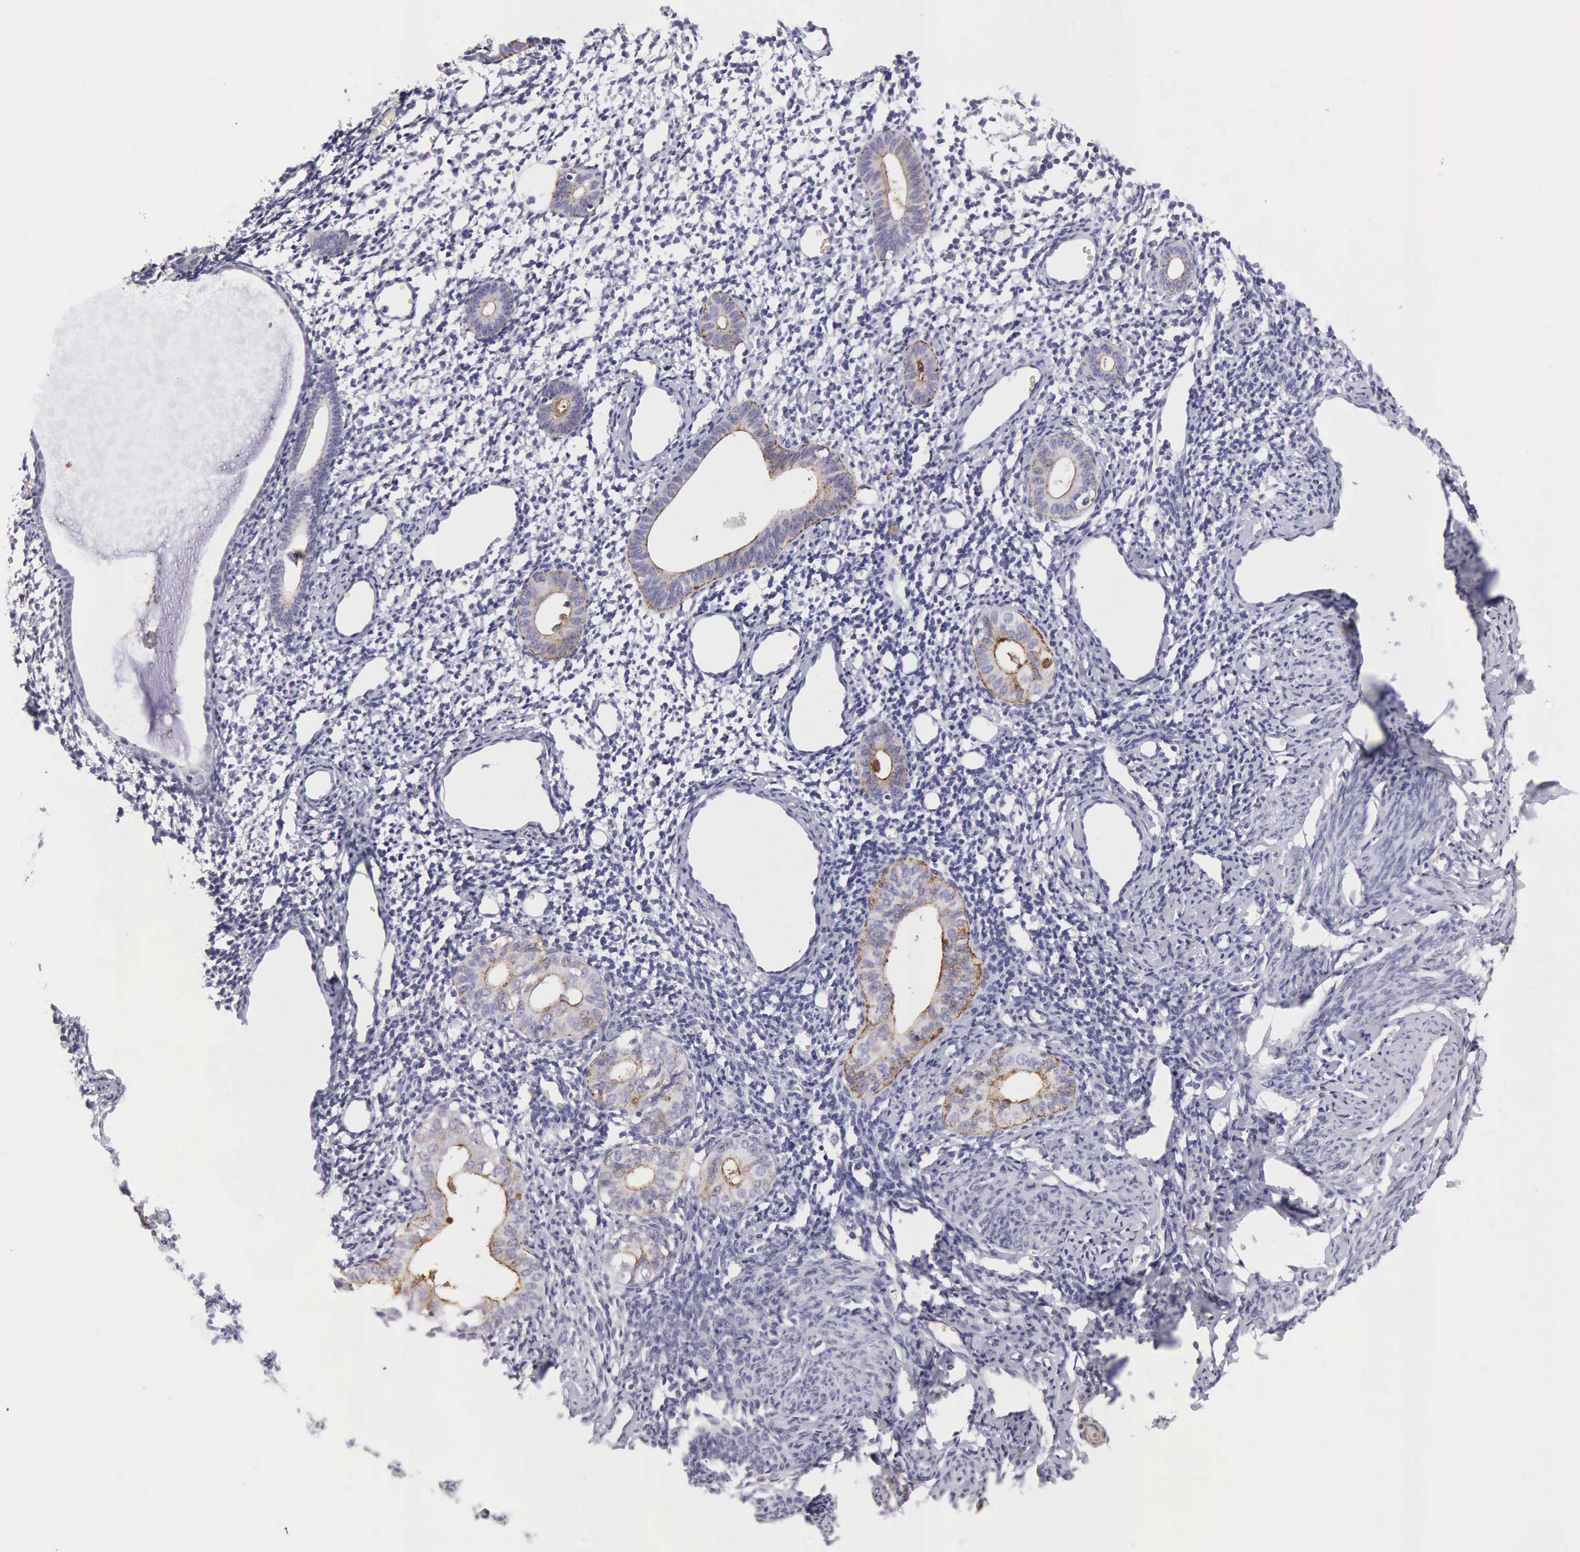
{"staining": {"intensity": "negative", "quantity": "none", "location": "none"}, "tissue": "endometrium", "cell_type": "Cells in endometrial stroma", "image_type": "normal", "snomed": [{"axis": "morphology", "description": "Normal tissue, NOS"}, {"axis": "morphology", "description": "Neoplasm, benign, NOS"}, {"axis": "topography", "description": "Uterus"}], "caption": "DAB (3,3'-diaminobenzidine) immunohistochemical staining of unremarkable endometrium displays no significant staining in cells in endometrial stroma.", "gene": "CLU", "patient": {"sex": "female", "age": 55}}